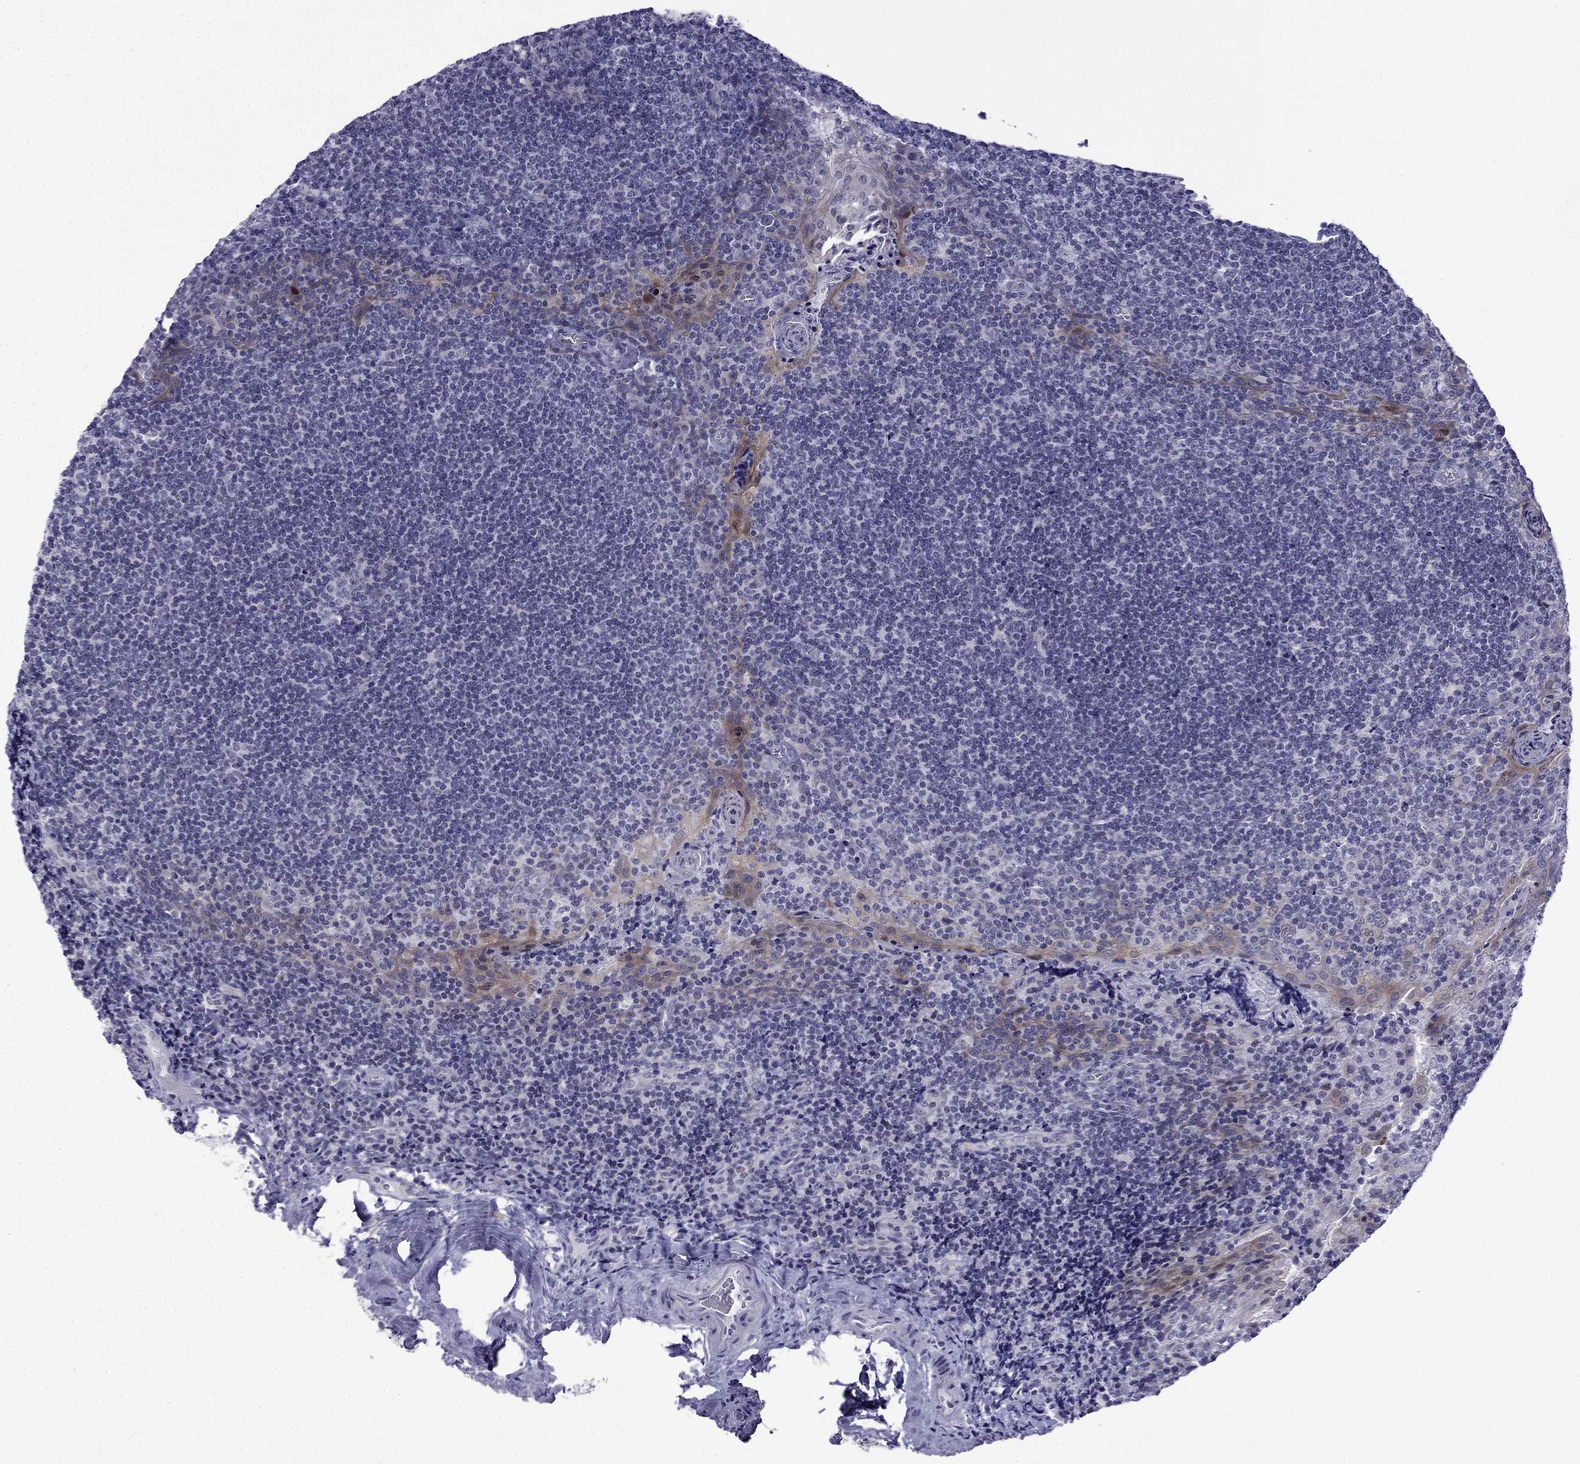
{"staining": {"intensity": "negative", "quantity": "none", "location": "none"}, "tissue": "tonsil", "cell_type": "Germinal center cells", "image_type": "normal", "snomed": [{"axis": "morphology", "description": "Normal tissue, NOS"}, {"axis": "morphology", "description": "Inflammation, NOS"}, {"axis": "topography", "description": "Tonsil"}], "caption": "Immunohistochemistry of unremarkable human tonsil demonstrates no positivity in germinal center cells.", "gene": "POM121L12", "patient": {"sex": "female", "age": 31}}